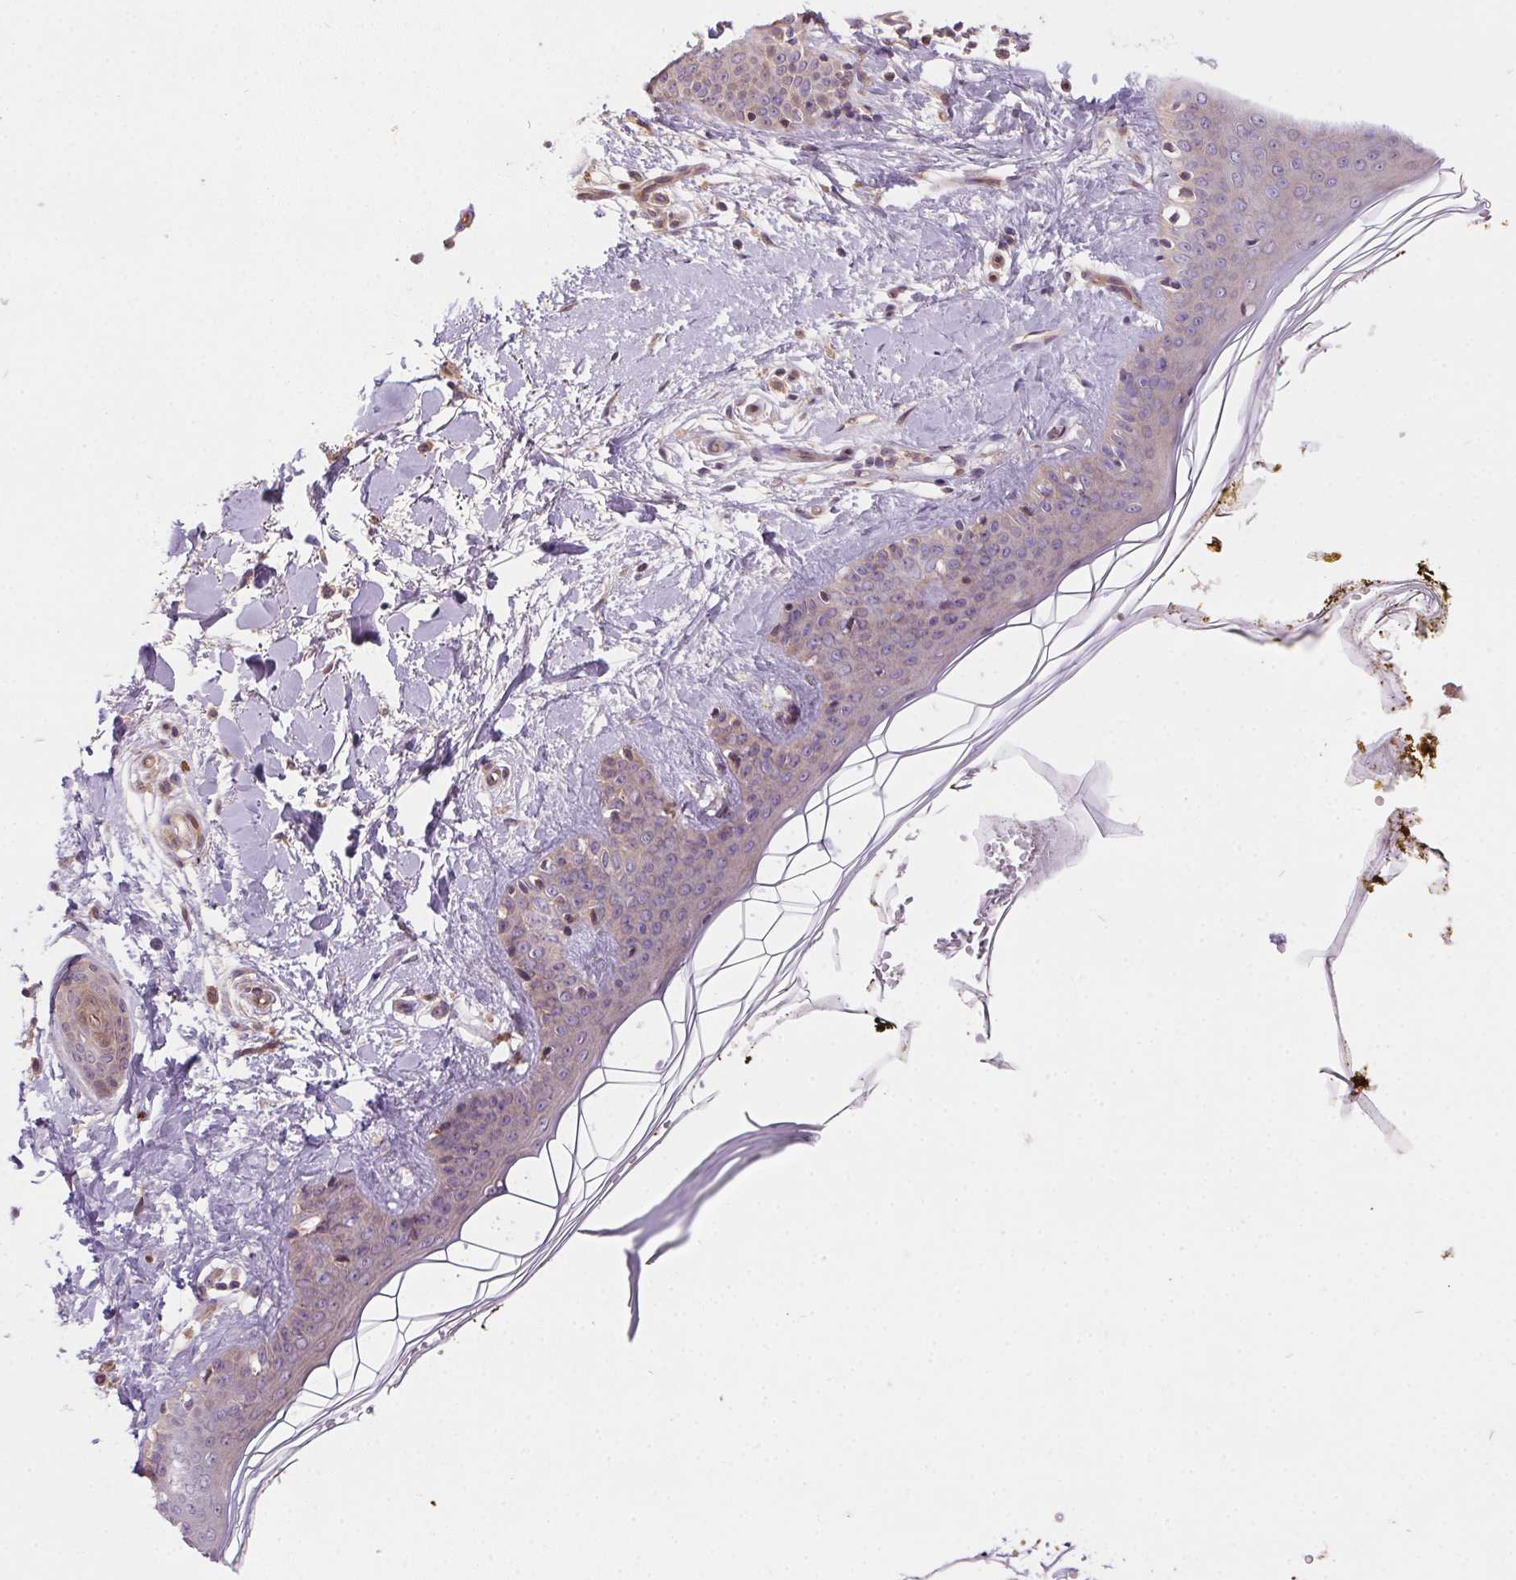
{"staining": {"intensity": "weak", "quantity": "25%-75%", "location": "cytoplasmic/membranous"}, "tissue": "skin", "cell_type": "Fibroblasts", "image_type": "normal", "snomed": [{"axis": "morphology", "description": "Normal tissue, NOS"}, {"axis": "topography", "description": "Skin"}], "caption": "Fibroblasts show low levels of weak cytoplasmic/membranous expression in about 25%-75% of cells in normal skin. The protein is shown in brown color, while the nuclei are stained blue.", "gene": "NUDT16", "patient": {"sex": "female", "age": 34}}